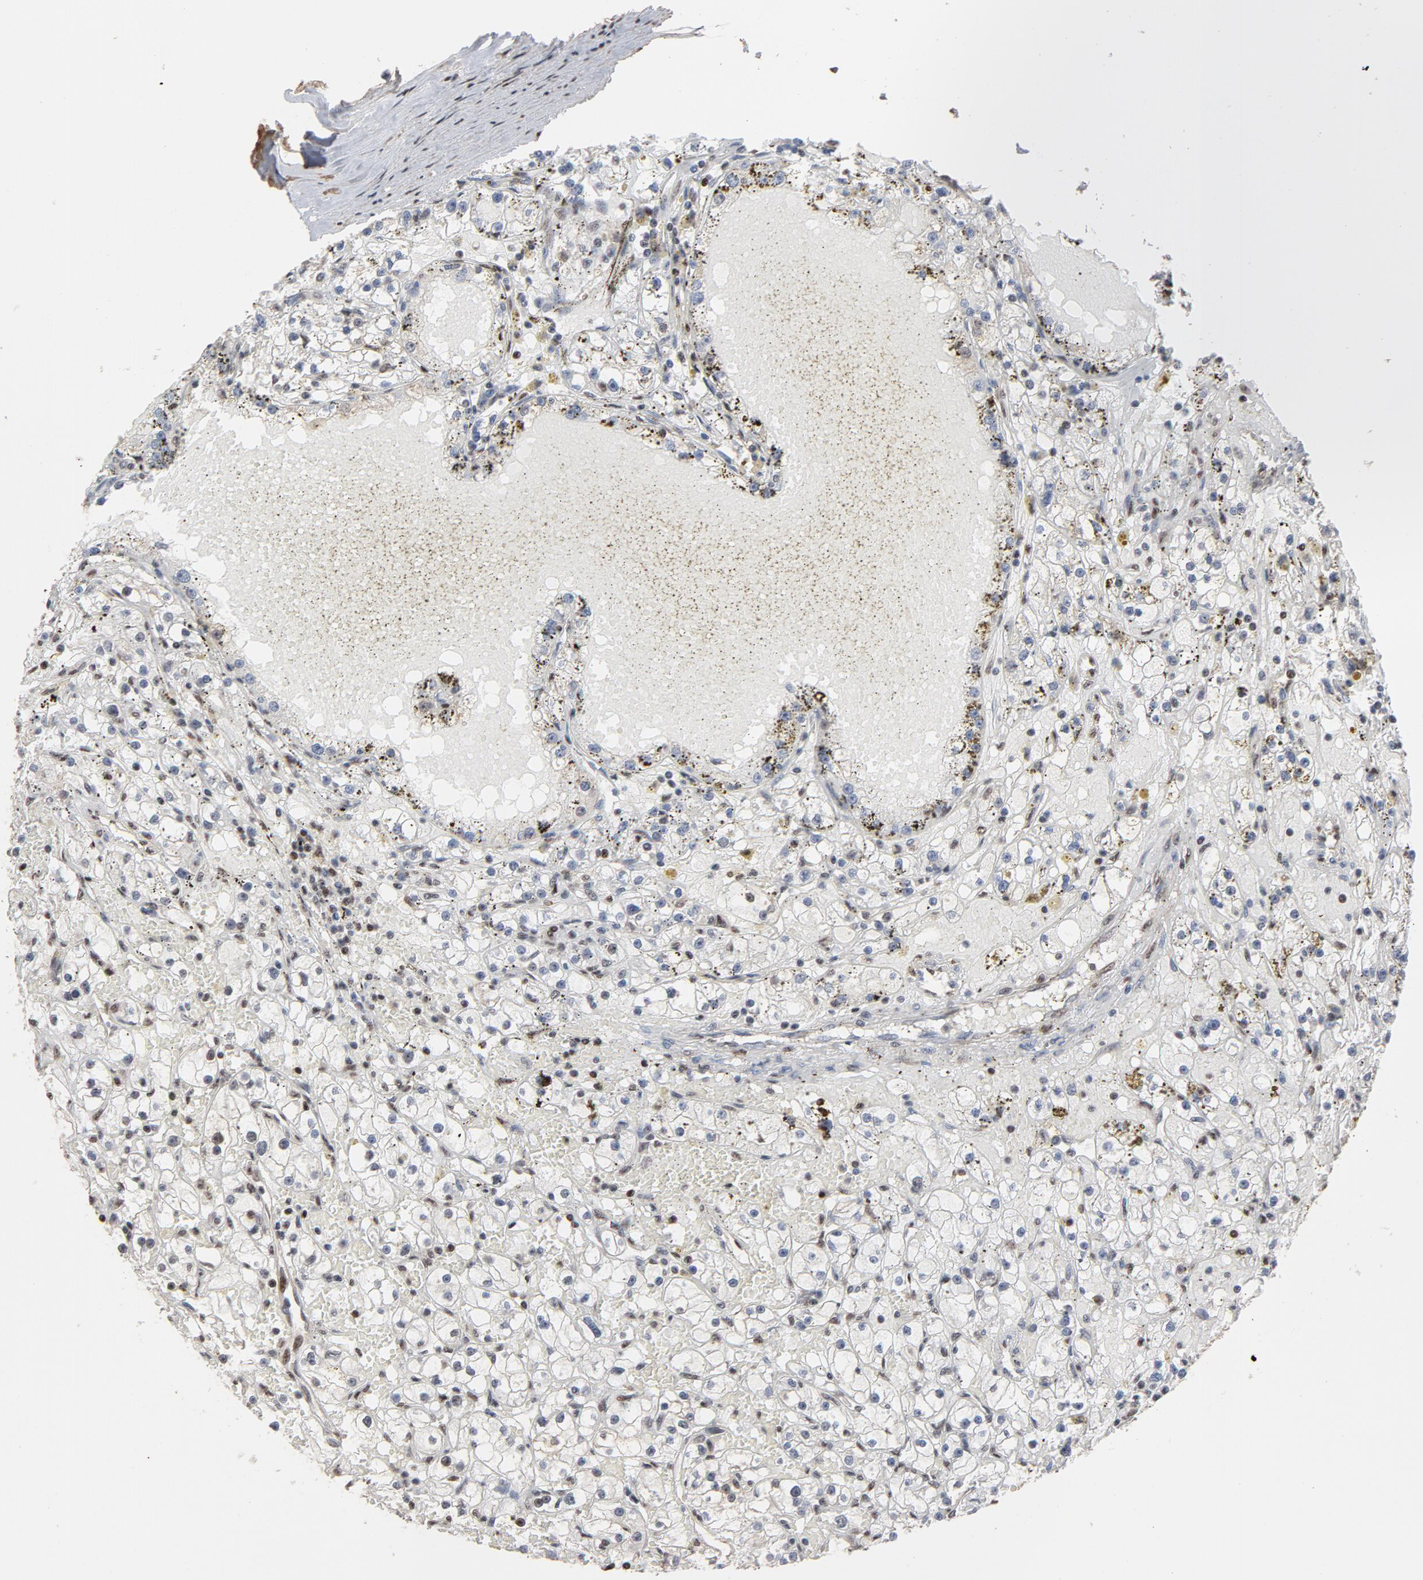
{"staining": {"intensity": "moderate", "quantity": "25%-75%", "location": "nuclear"}, "tissue": "renal cancer", "cell_type": "Tumor cells", "image_type": "cancer", "snomed": [{"axis": "morphology", "description": "Adenocarcinoma, NOS"}, {"axis": "topography", "description": "Kidney"}], "caption": "IHC image of renal adenocarcinoma stained for a protein (brown), which reveals medium levels of moderate nuclear staining in approximately 25%-75% of tumor cells.", "gene": "TP53RK", "patient": {"sex": "male", "age": 56}}